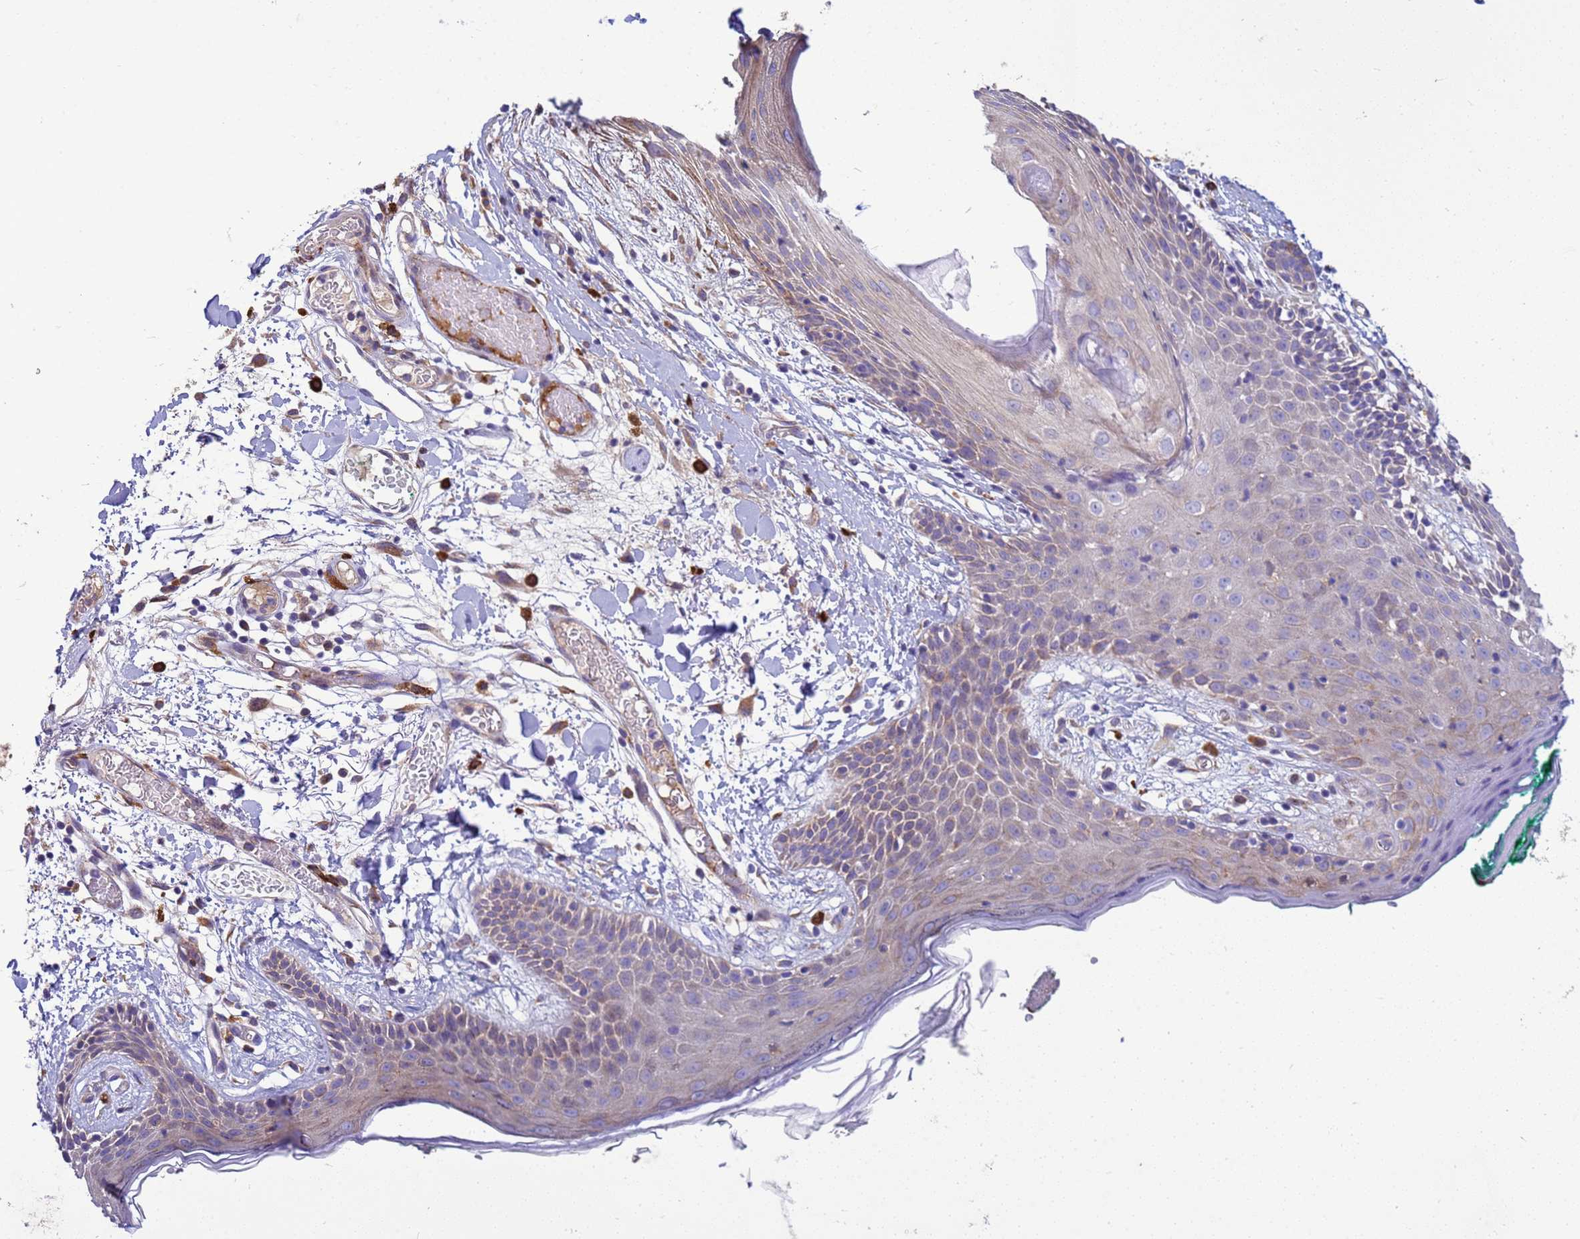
{"staining": {"intensity": "weak", "quantity": ">75%", "location": "cytoplasmic/membranous"}, "tissue": "skin", "cell_type": "Fibroblasts", "image_type": "normal", "snomed": [{"axis": "morphology", "description": "Normal tissue, NOS"}, {"axis": "topography", "description": "Skin"}], "caption": "DAB immunohistochemical staining of benign human skin shows weak cytoplasmic/membranous protein expression in about >75% of fibroblasts. (DAB (3,3'-diaminobenzidine) IHC, brown staining for protein, blue staining for nuclei).", "gene": "THAP5", "patient": {"sex": "male", "age": 79}}